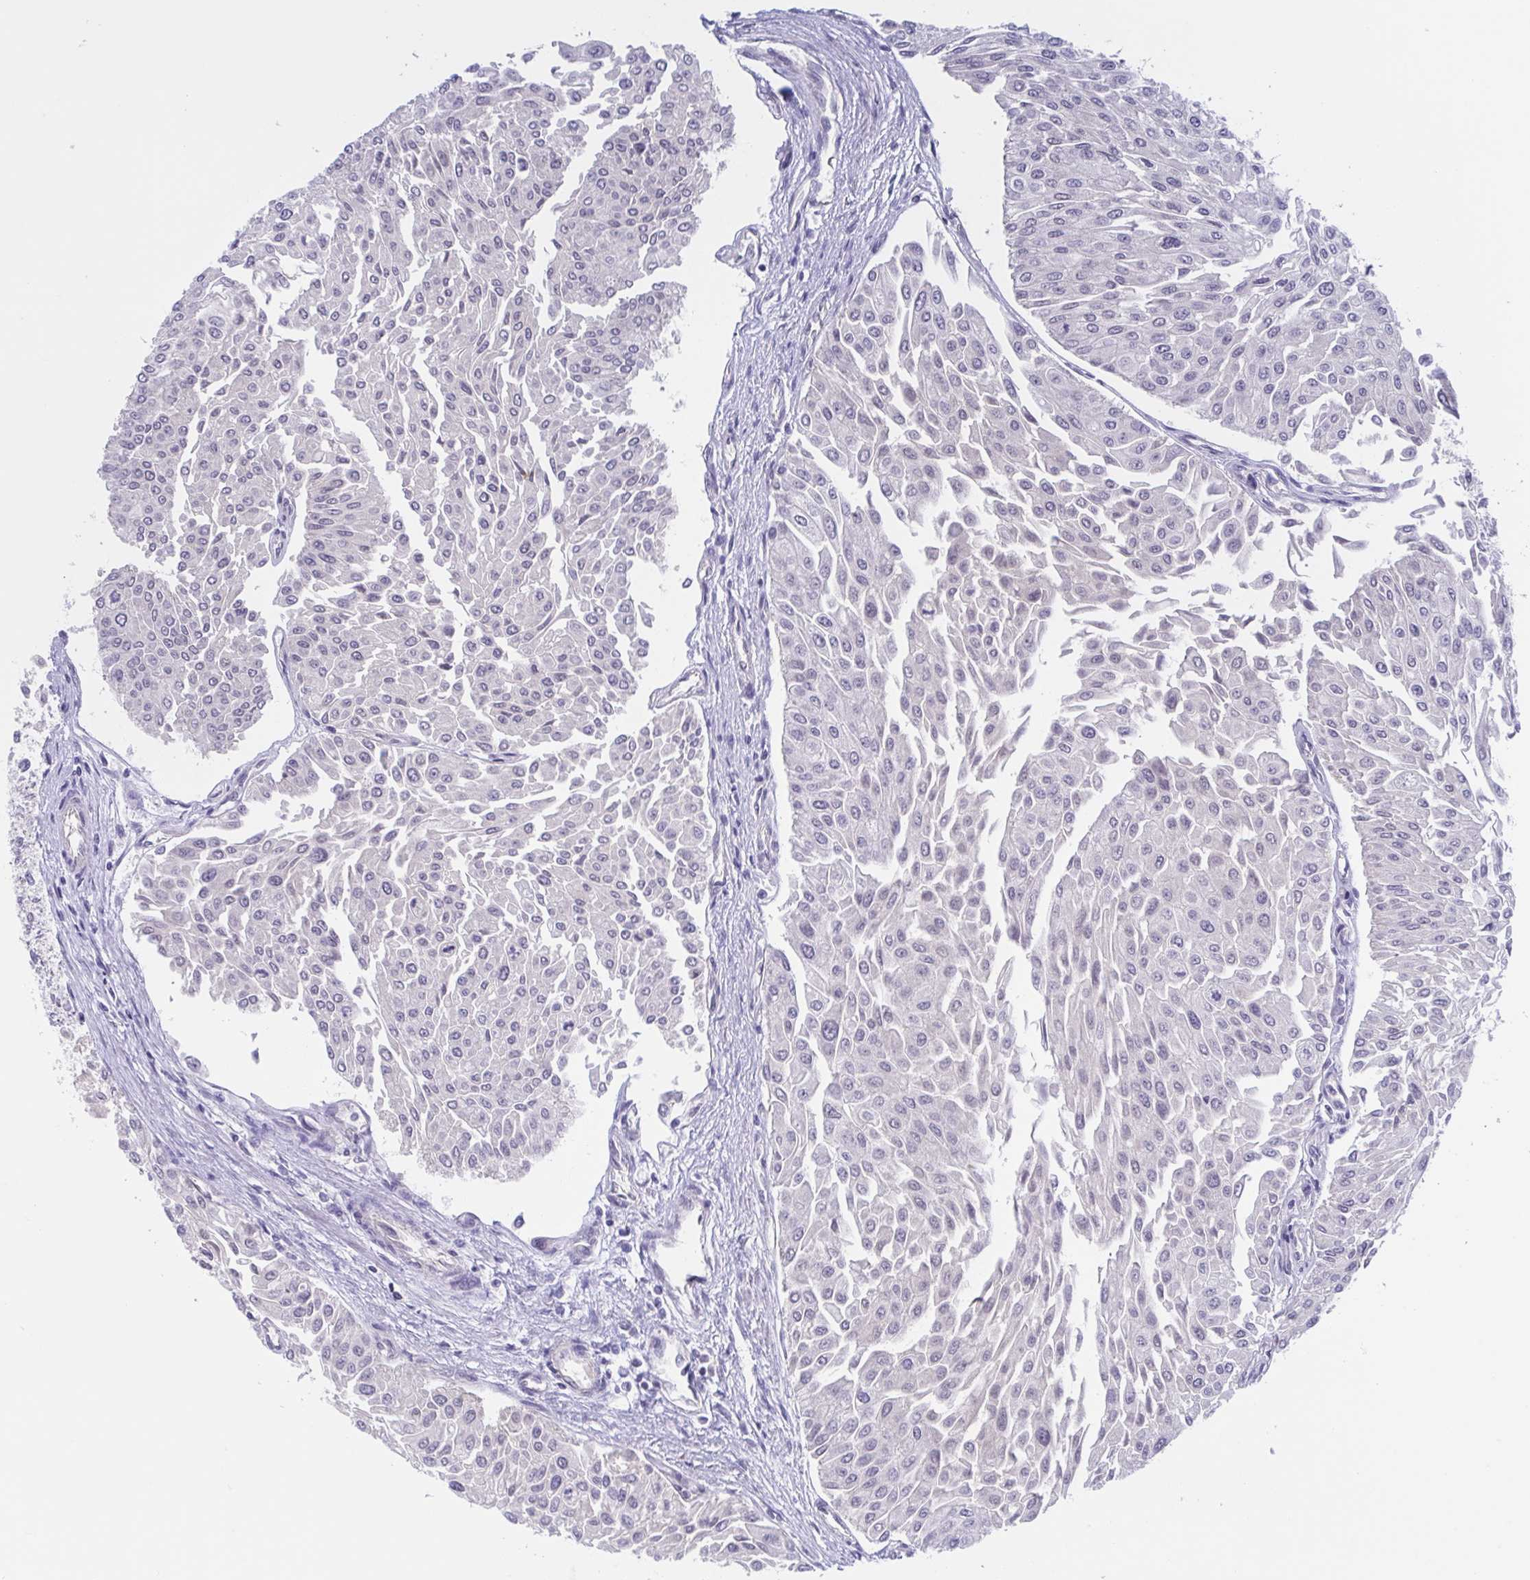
{"staining": {"intensity": "negative", "quantity": "none", "location": "none"}, "tissue": "urothelial cancer", "cell_type": "Tumor cells", "image_type": "cancer", "snomed": [{"axis": "morphology", "description": "Urothelial carcinoma, NOS"}, {"axis": "topography", "description": "Urinary bladder"}], "caption": "Urothelial cancer stained for a protein using immunohistochemistry demonstrates no expression tumor cells.", "gene": "TEX12", "patient": {"sex": "male", "age": 67}}